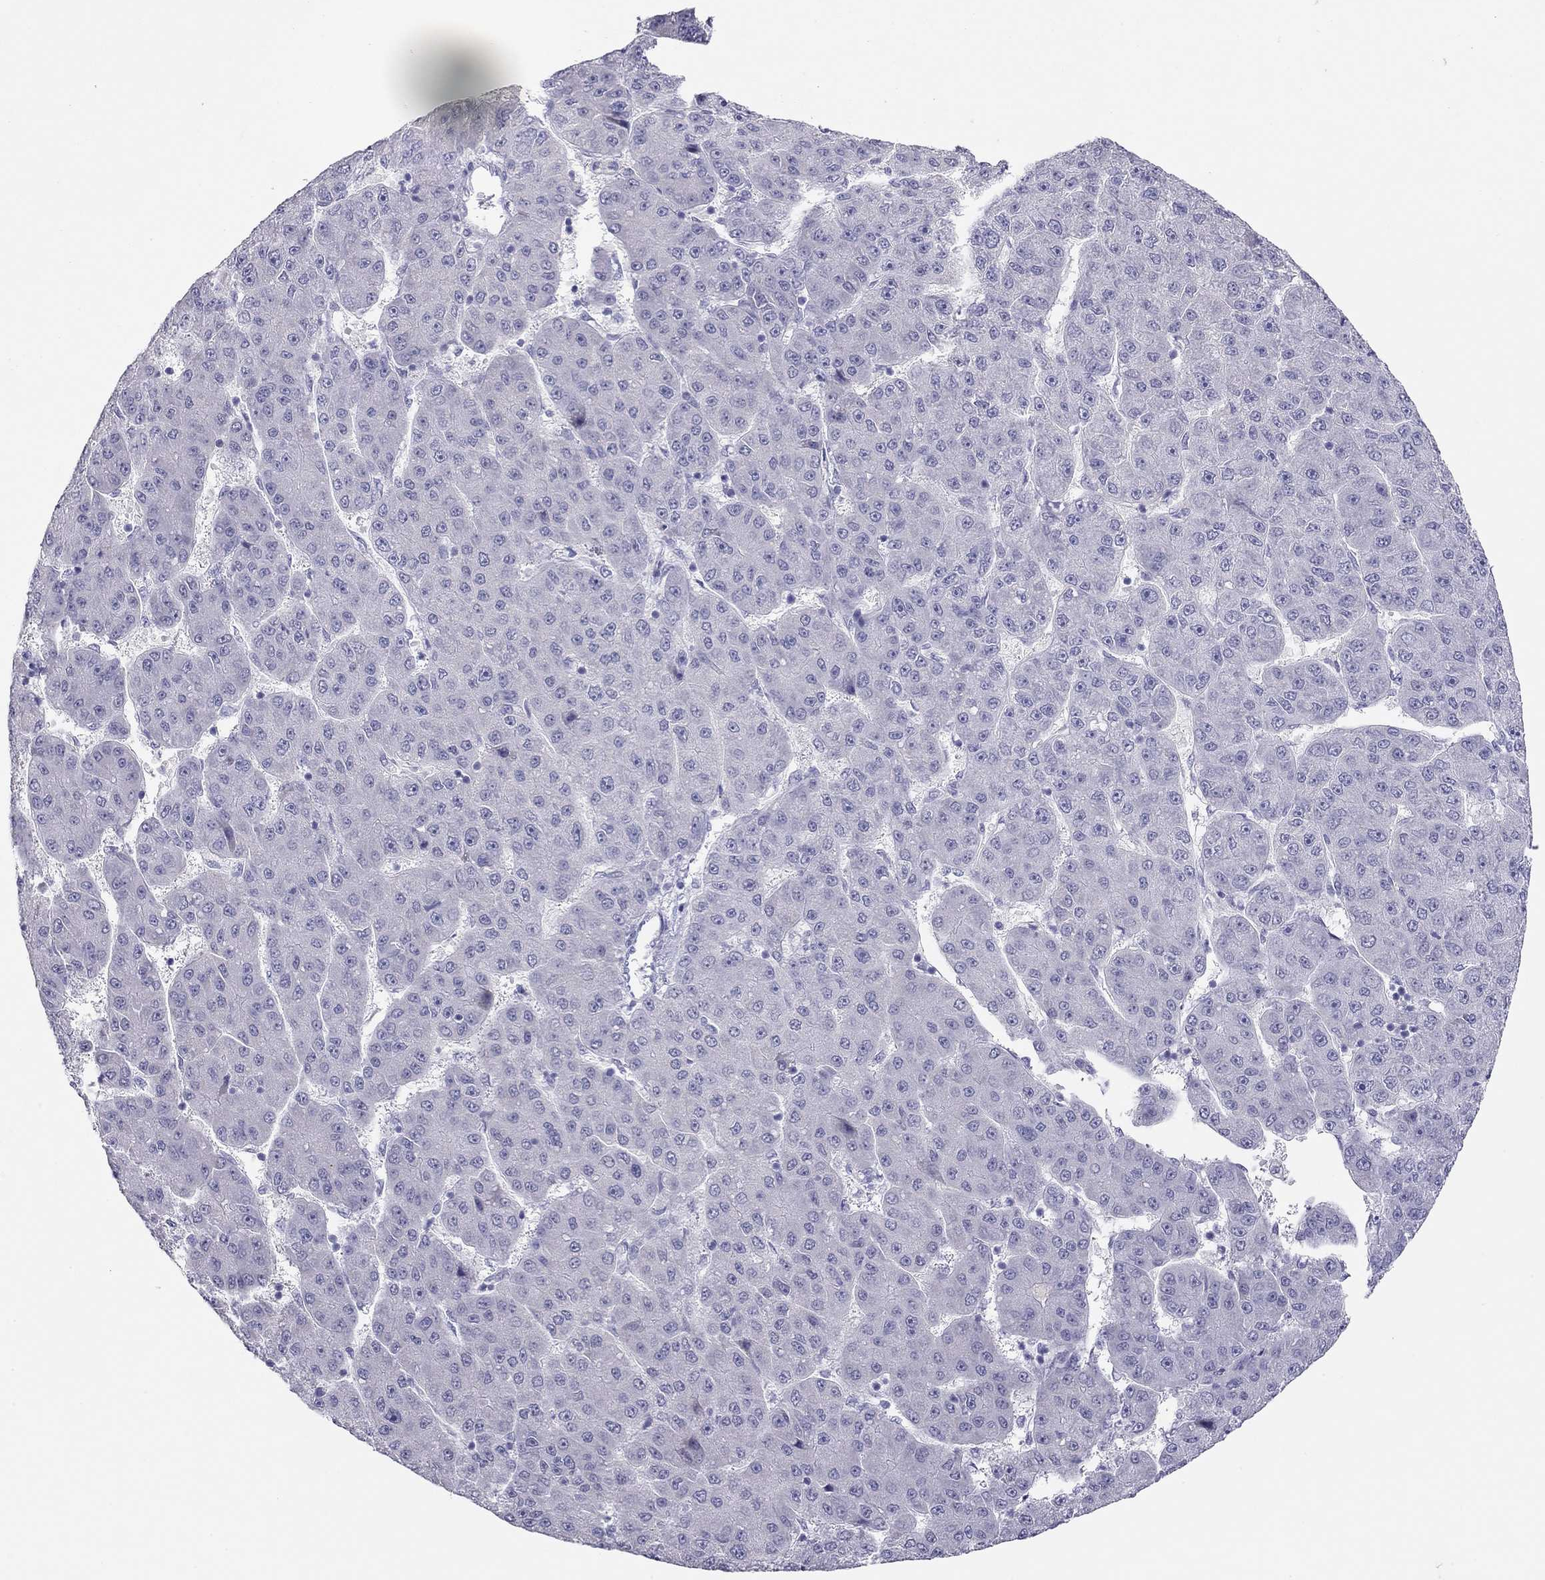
{"staining": {"intensity": "negative", "quantity": "none", "location": "none"}, "tissue": "liver cancer", "cell_type": "Tumor cells", "image_type": "cancer", "snomed": [{"axis": "morphology", "description": "Carcinoma, Hepatocellular, NOS"}, {"axis": "topography", "description": "Liver"}], "caption": "Photomicrograph shows no significant protein expression in tumor cells of liver cancer (hepatocellular carcinoma).", "gene": "KCNV2", "patient": {"sex": "male", "age": 67}}